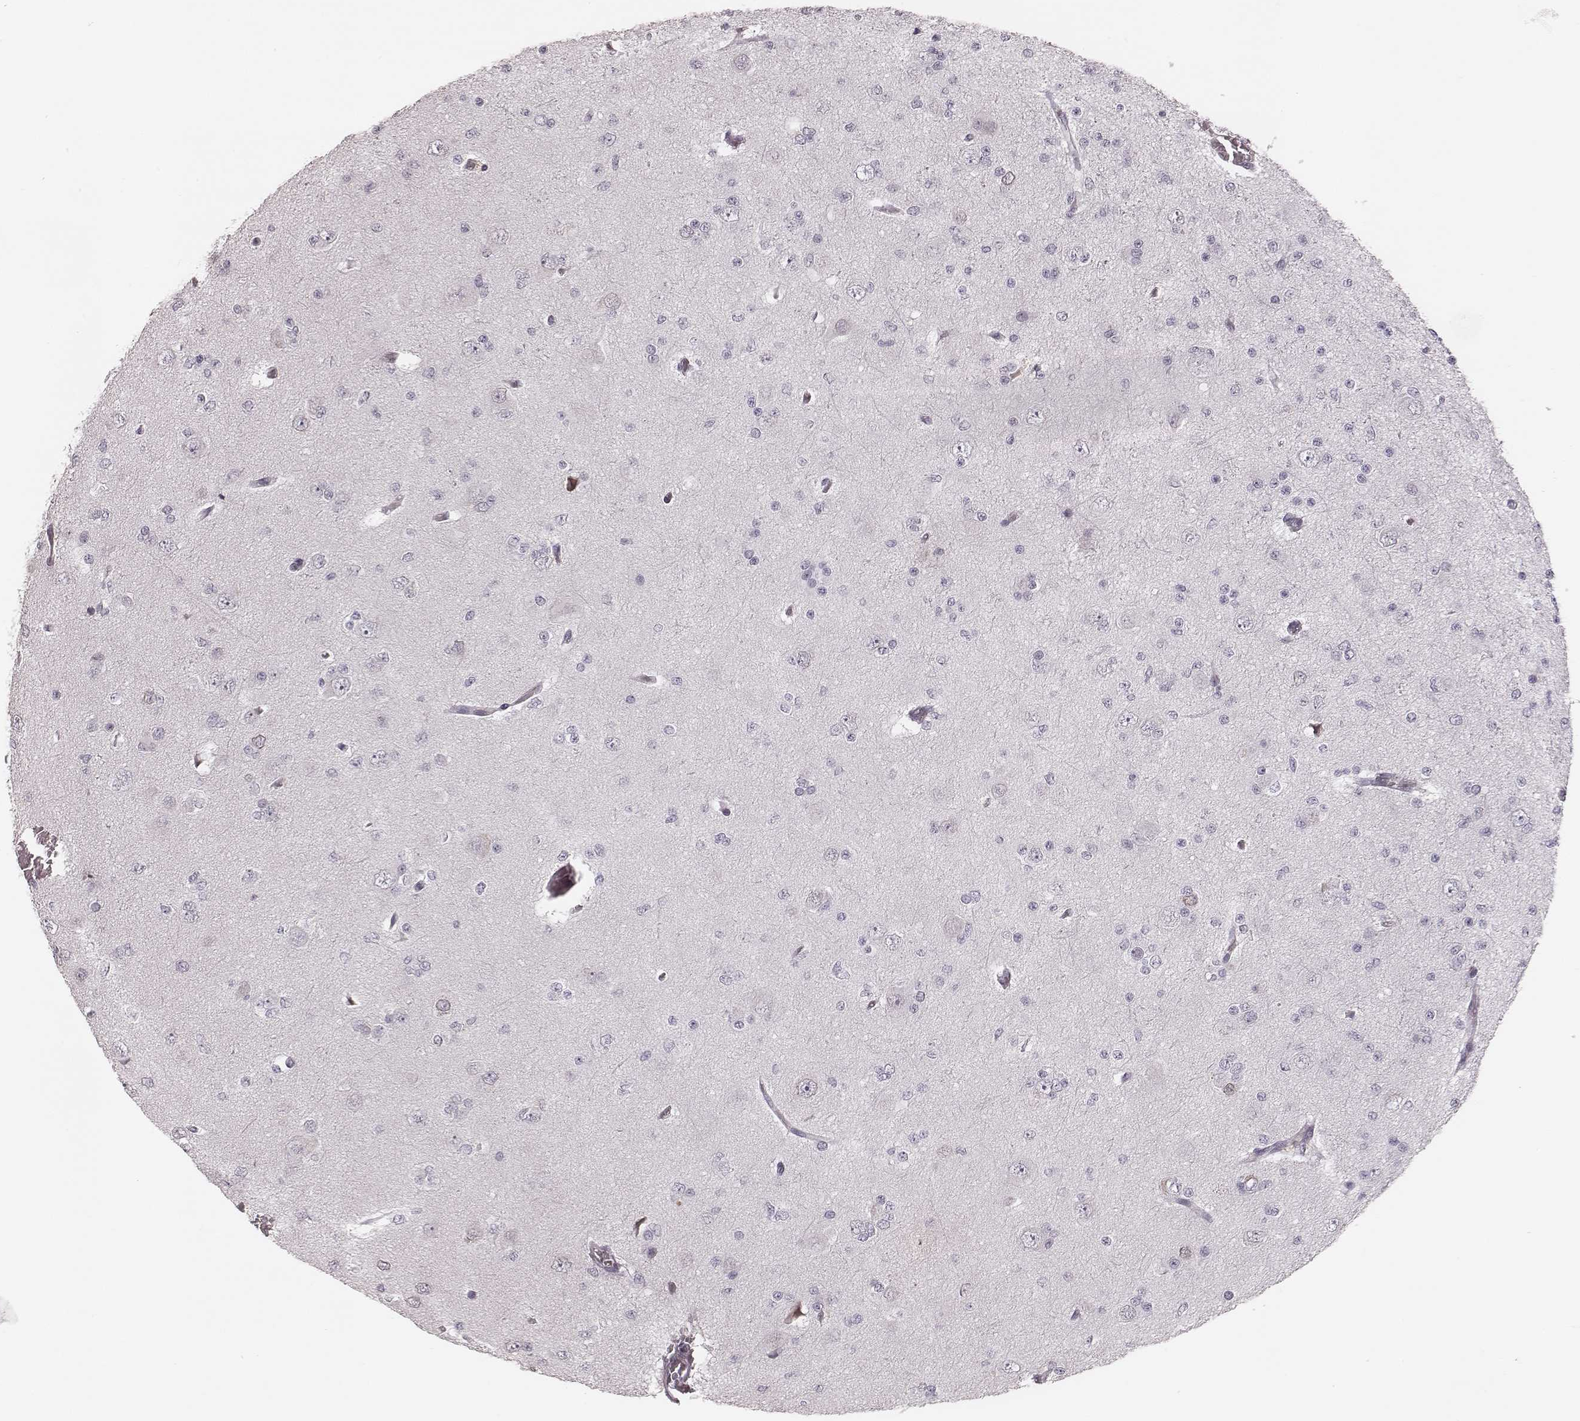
{"staining": {"intensity": "negative", "quantity": "none", "location": "none"}, "tissue": "glioma", "cell_type": "Tumor cells", "image_type": "cancer", "snomed": [{"axis": "morphology", "description": "Glioma, malignant, Low grade"}, {"axis": "topography", "description": "Brain"}], "caption": "Immunohistochemistry histopathology image of low-grade glioma (malignant) stained for a protein (brown), which displays no expression in tumor cells.", "gene": "S100Z", "patient": {"sex": "male", "age": 27}}